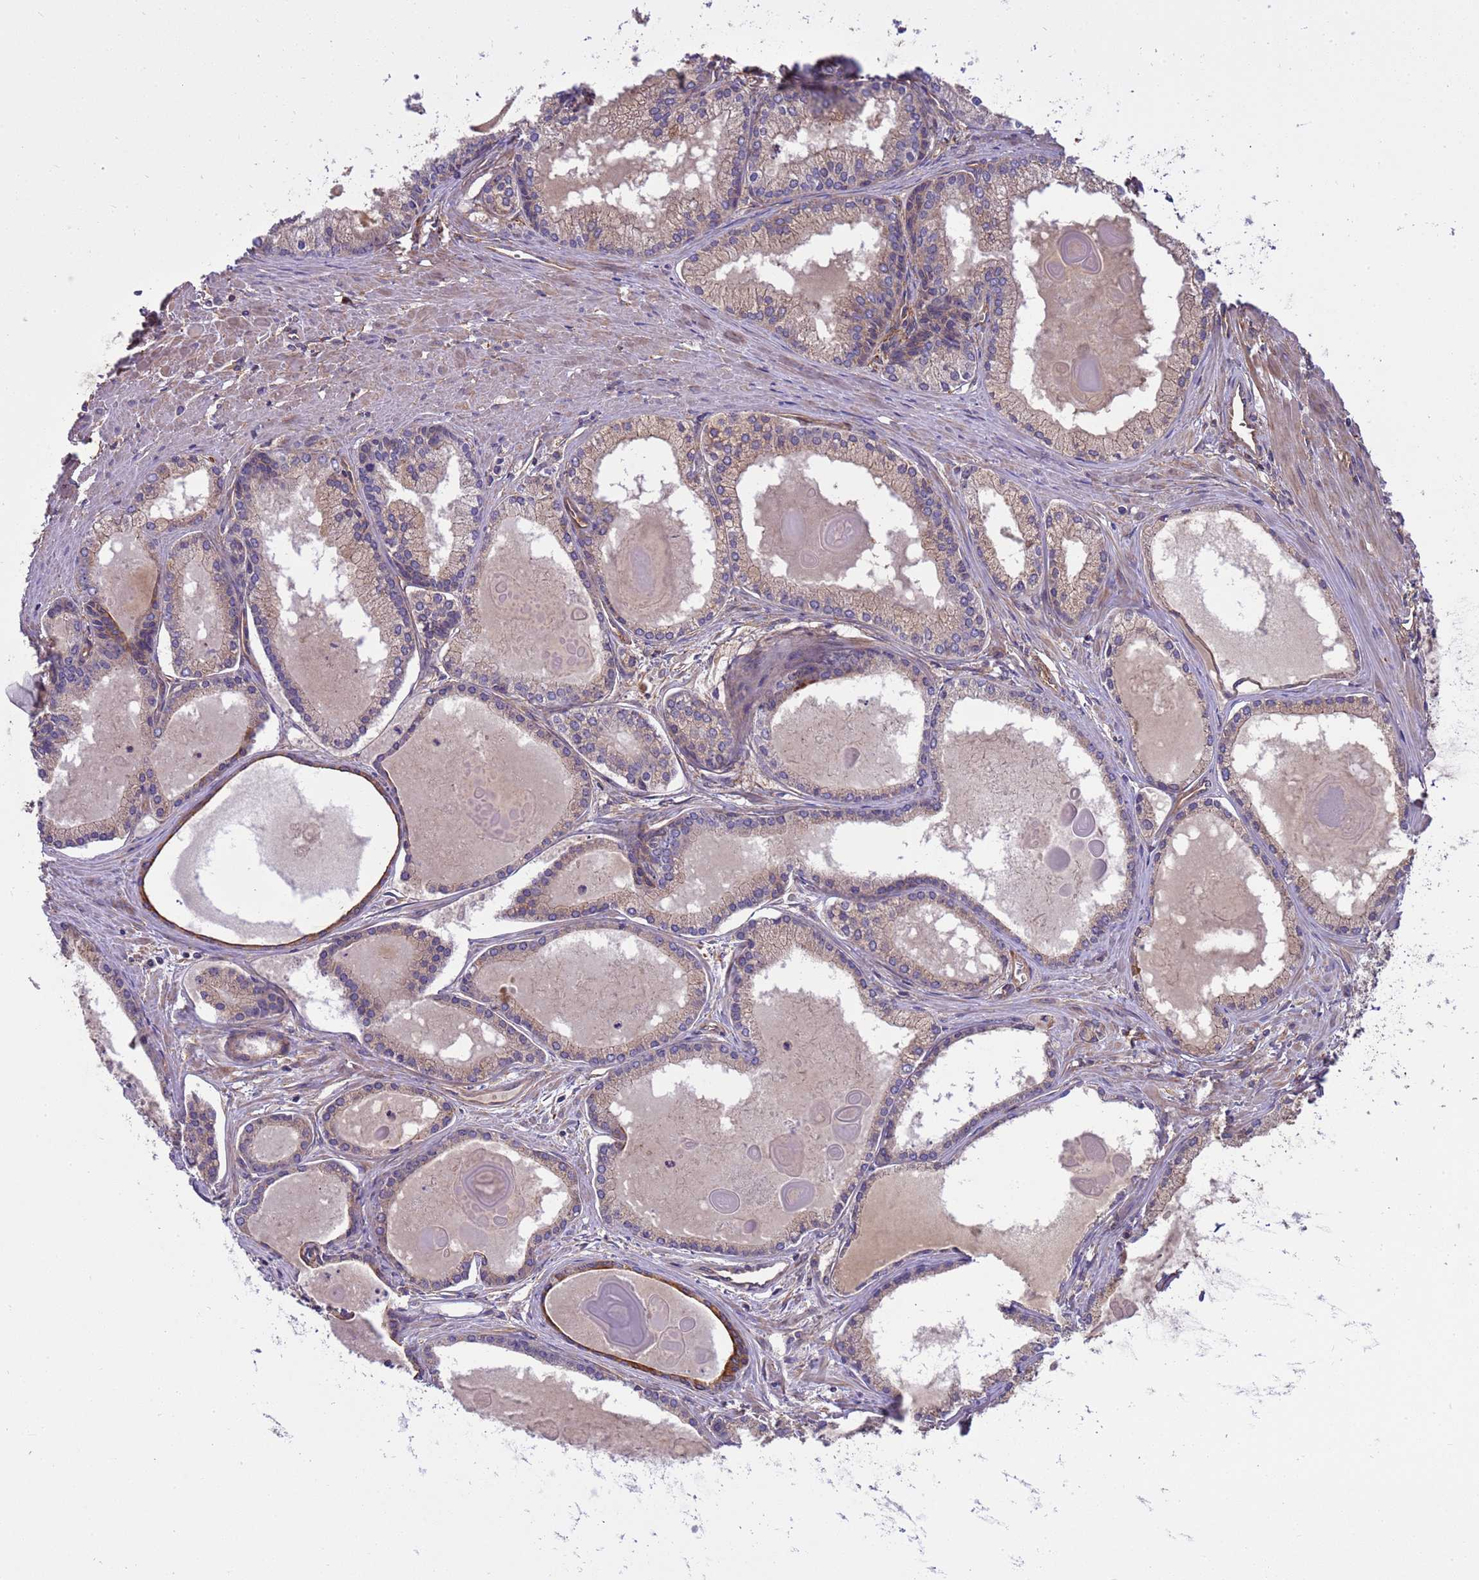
{"staining": {"intensity": "weak", "quantity": ">75%", "location": "cytoplasmic/membranous"}, "tissue": "prostate cancer", "cell_type": "Tumor cells", "image_type": "cancer", "snomed": [{"axis": "morphology", "description": "Adenocarcinoma, High grade"}, {"axis": "topography", "description": "Prostate"}], "caption": "Weak cytoplasmic/membranous staining for a protein is present in about >75% of tumor cells of prostate high-grade adenocarcinoma using IHC.", "gene": "SMCO3", "patient": {"sex": "male", "age": 68}}